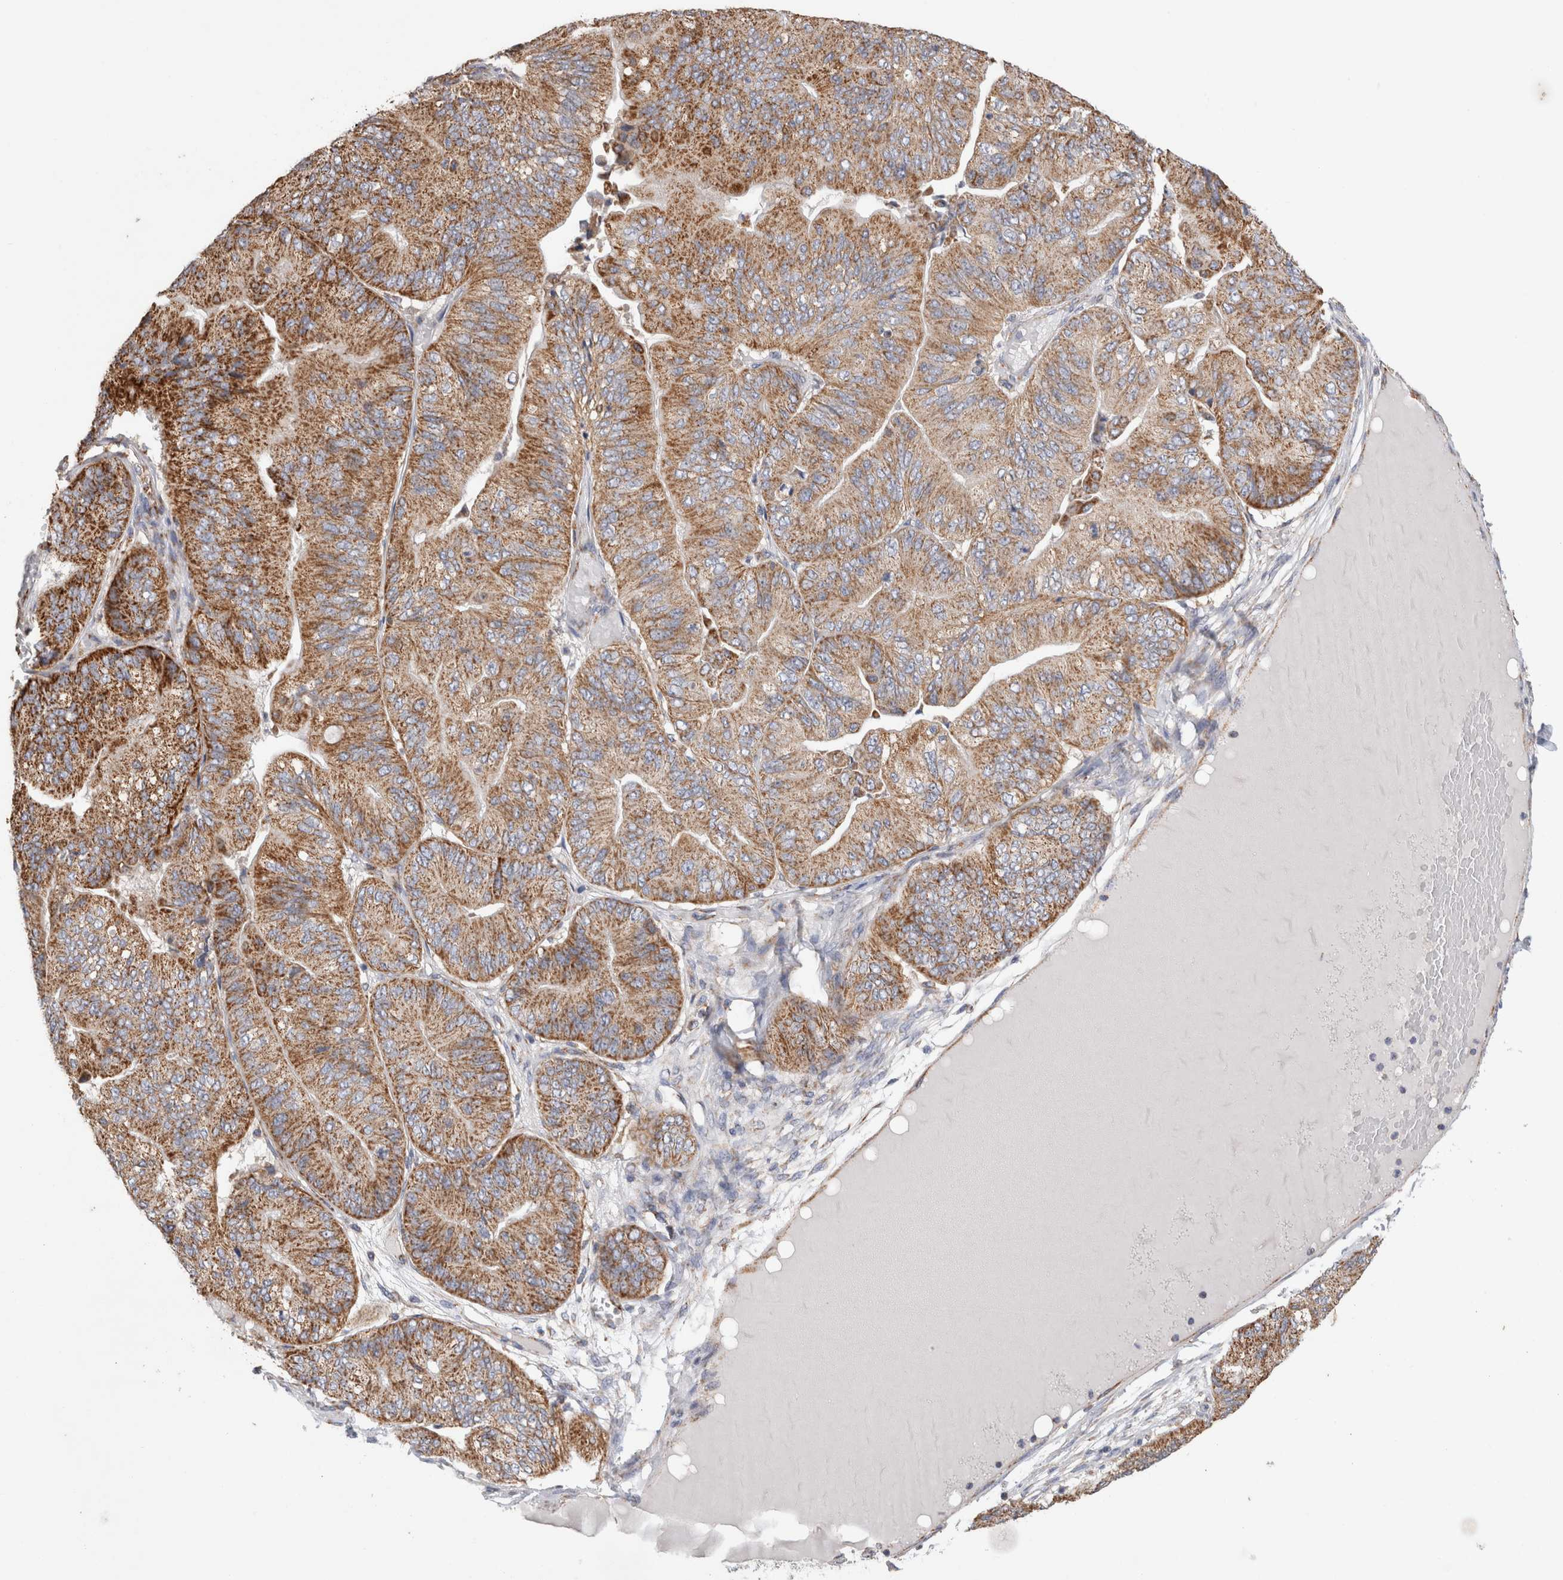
{"staining": {"intensity": "strong", "quantity": ">75%", "location": "cytoplasmic/membranous"}, "tissue": "ovarian cancer", "cell_type": "Tumor cells", "image_type": "cancer", "snomed": [{"axis": "morphology", "description": "Cystadenocarcinoma, mucinous, NOS"}, {"axis": "topography", "description": "Ovary"}], "caption": "Strong cytoplasmic/membranous staining is present in approximately >75% of tumor cells in ovarian cancer (mucinous cystadenocarcinoma). (DAB (3,3'-diaminobenzidine) IHC, brown staining for protein, blue staining for nuclei).", "gene": "IARS2", "patient": {"sex": "female", "age": 61}}